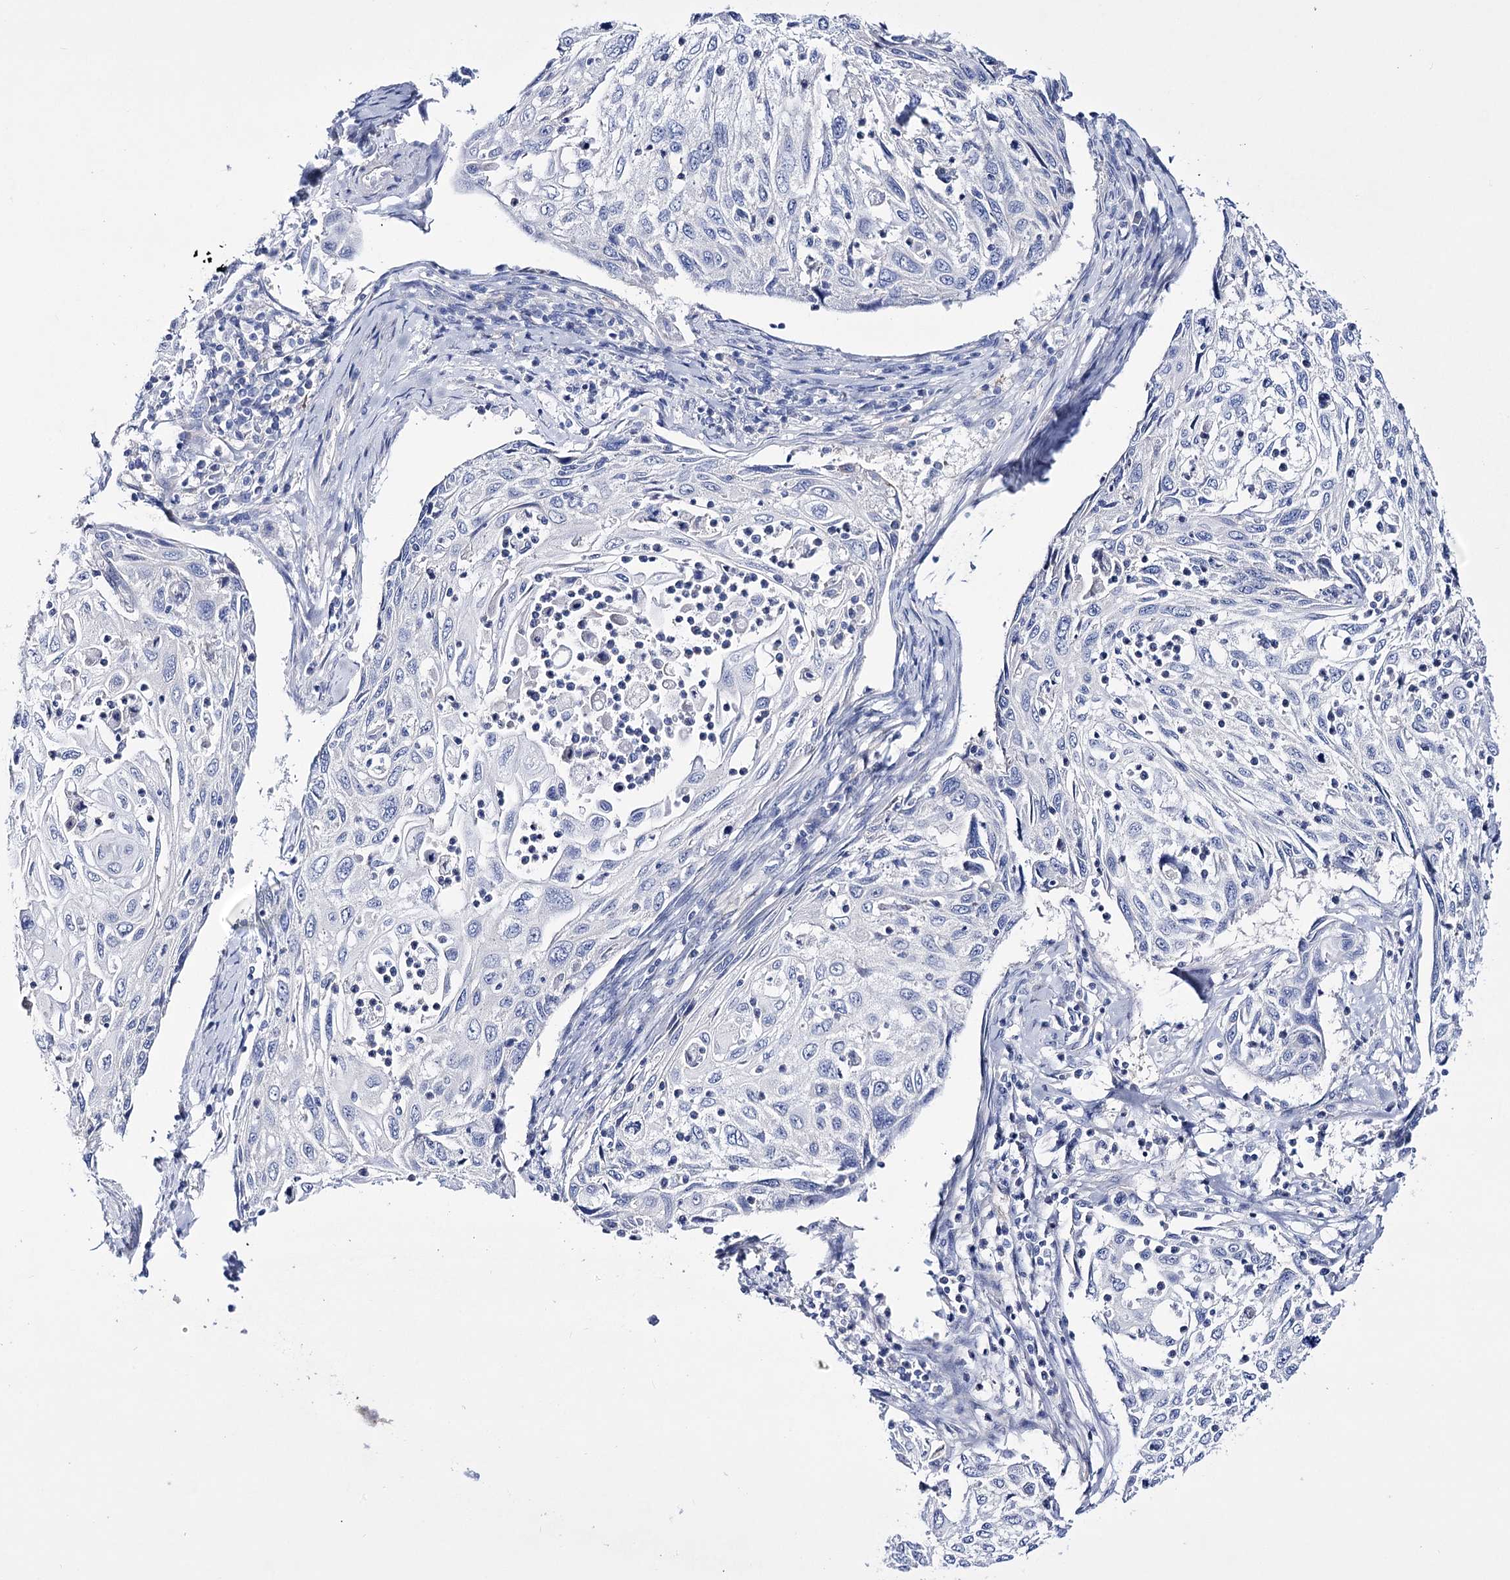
{"staining": {"intensity": "negative", "quantity": "none", "location": "none"}, "tissue": "cervical cancer", "cell_type": "Tumor cells", "image_type": "cancer", "snomed": [{"axis": "morphology", "description": "Squamous cell carcinoma, NOS"}, {"axis": "topography", "description": "Cervix"}], "caption": "Protein analysis of cervical cancer (squamous cell carcinoma) shows no significant expression in tumor cells.", "gene": "LRRC34", "patient": {"sex": "female", "age": 70}}